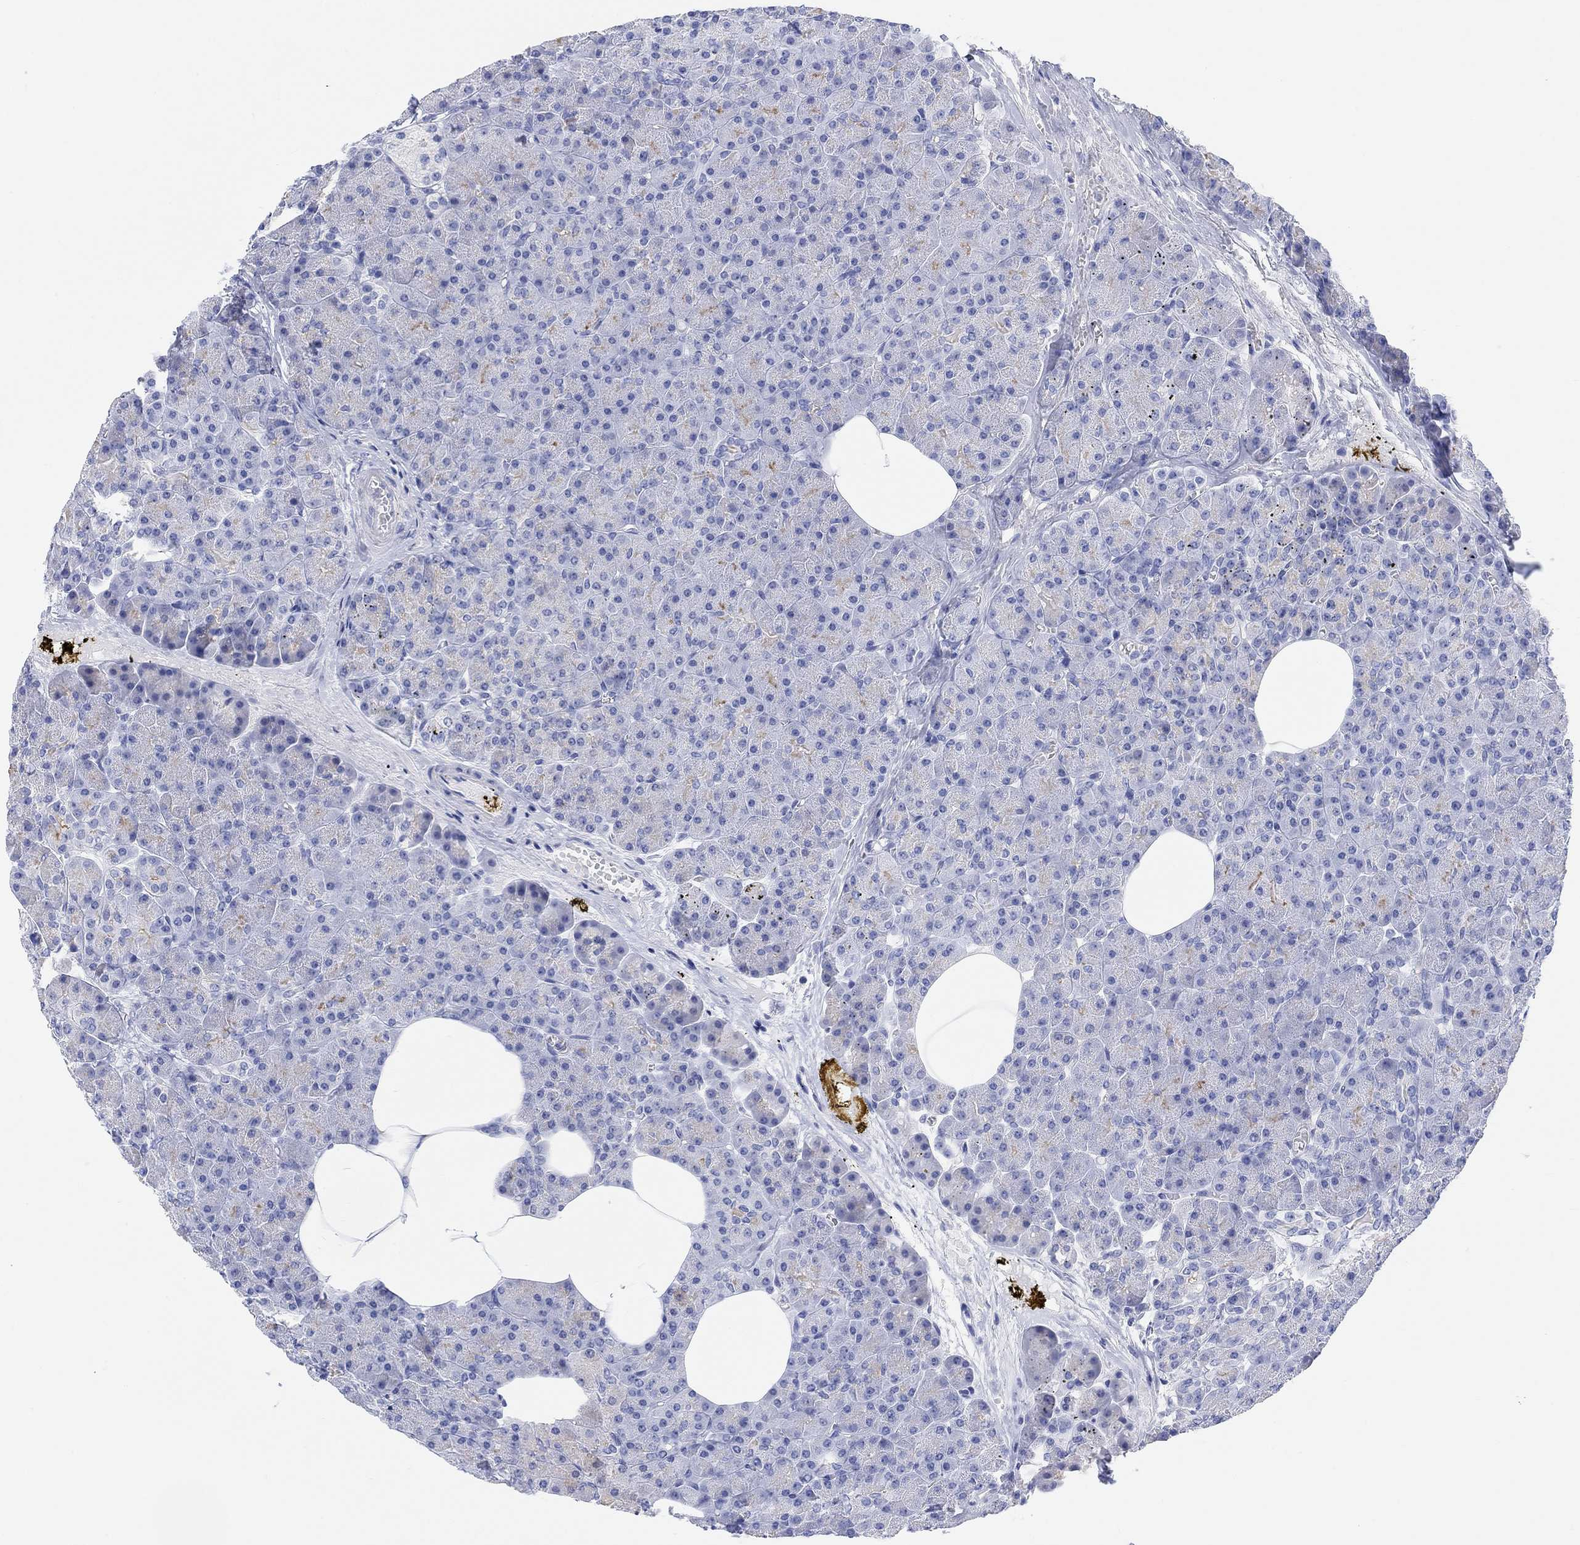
{"staining": {"intensity": "strong", "quantity": "<25%", "location": "cytoplasmic/membranous"}, "tissue": "pancreas", "cell_type": "Exocrine glandular cells", "image_type": "normal", "snomed": [{"axis": "morphology", "description": "Normal tissue, NOS"}, {"axis": "topography", "description": "Pancreas"}], "caption": "Brown immunohistochemical staining in unremarkable pancreas reveals strong cytoplasmic/membranous staining in approximately <25% of exocrine glandular cells.", "gene": "XIRP2", "patient": {"sex": "female", "age": 45}}